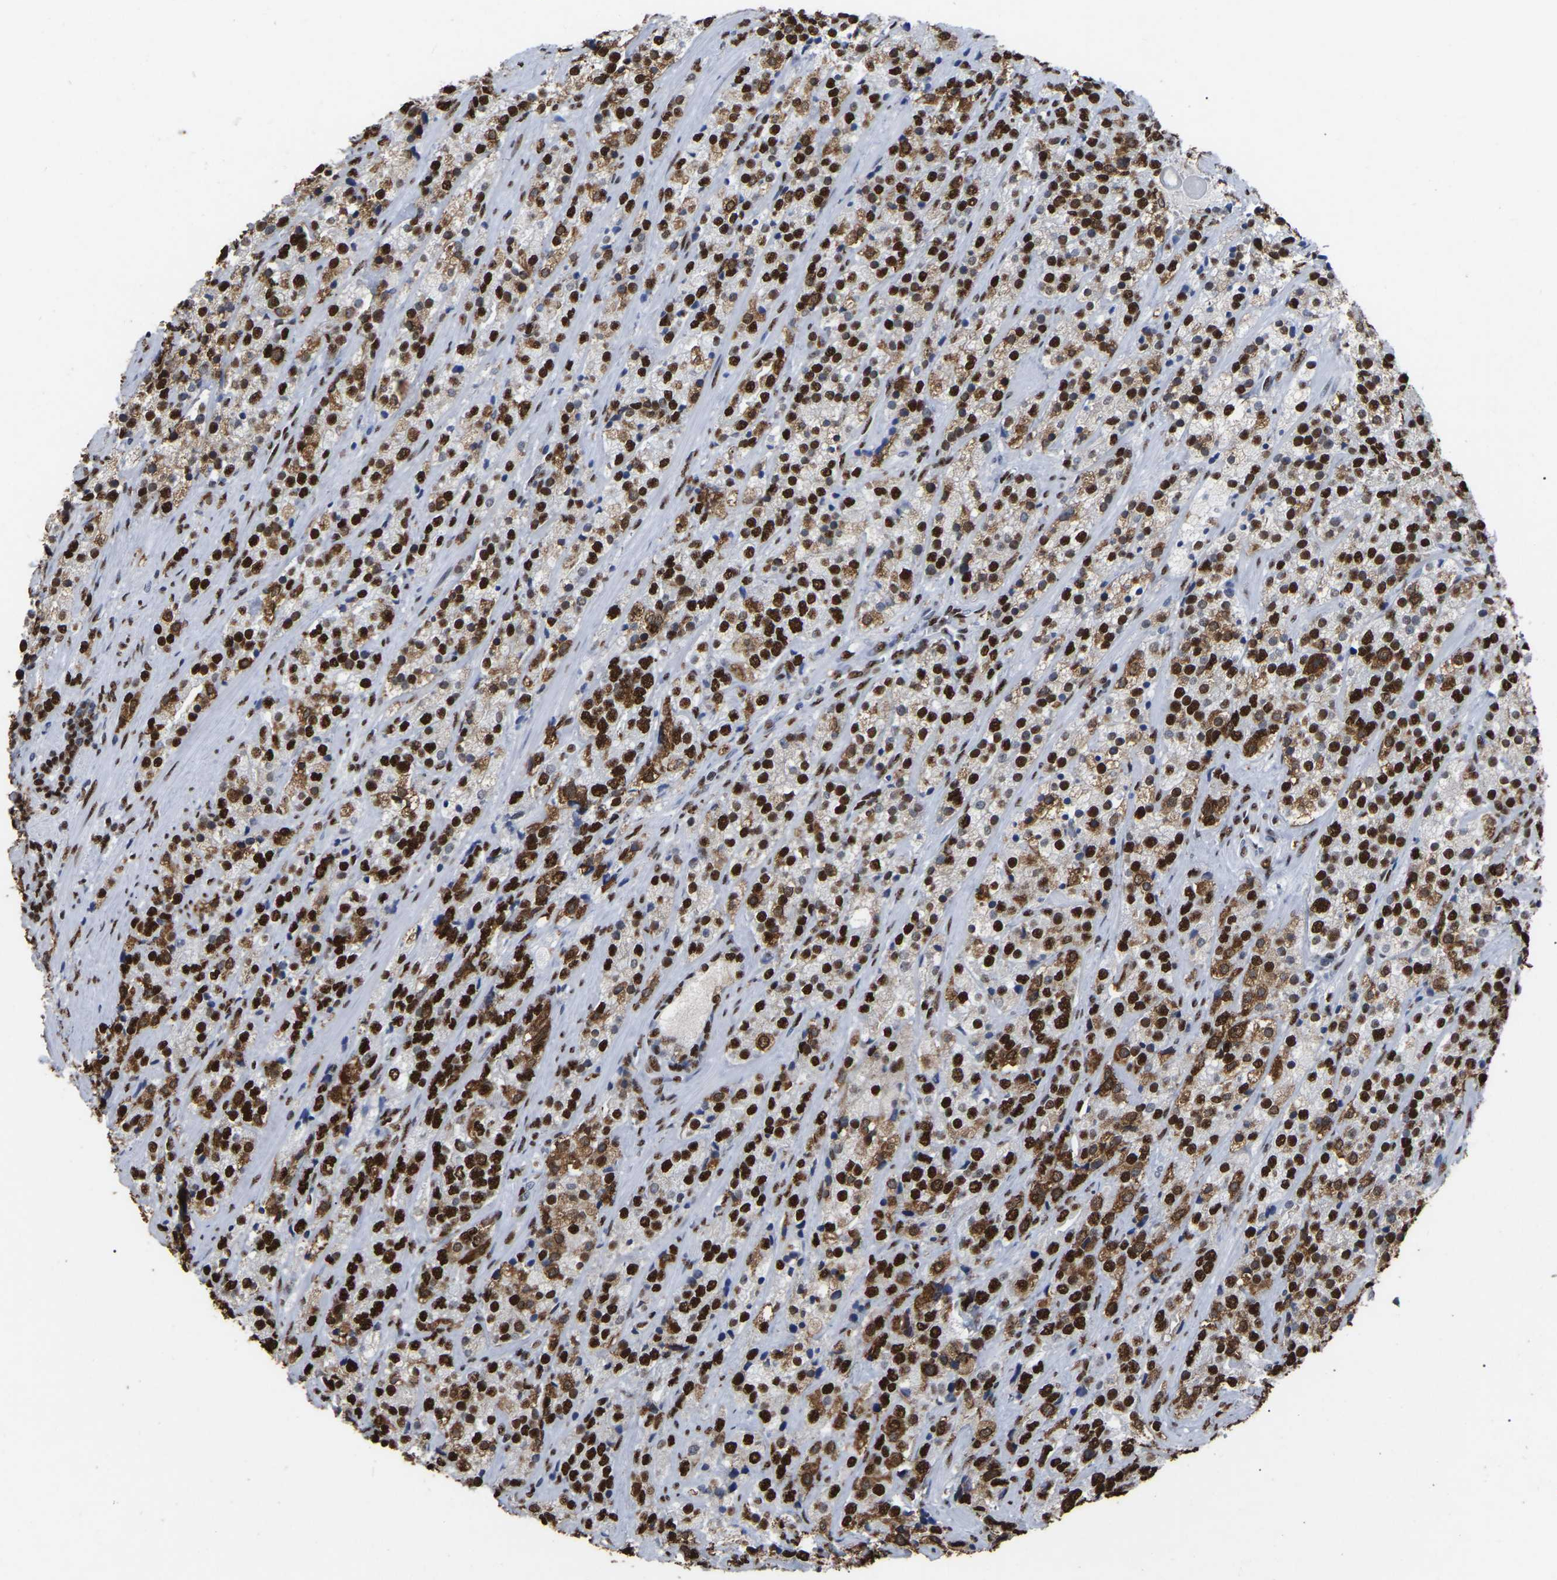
{"staining": {"intensity": "strong", "quantity": ">75%", "location": "cytoplasmic/membranous,nuclear"}, "tissue": "prostate cancer", "cell_type": "Tumor cells", "image_type": "cancer", "snomed": [{"axis": "morphology", "description": "Adenocarcinoma, High grade"}, {"axis": "topography", "description": "Prostate"}], "caption": "Prostate cancer stained with DAB (3,3'-diaminobenzidine) IHC shows high levels of strong cytoplasmic/membranous and nuclear expression in about >75% of tumor cells.", "gene": "RBL2", "patient": {"sex": "male", "age": 71}}